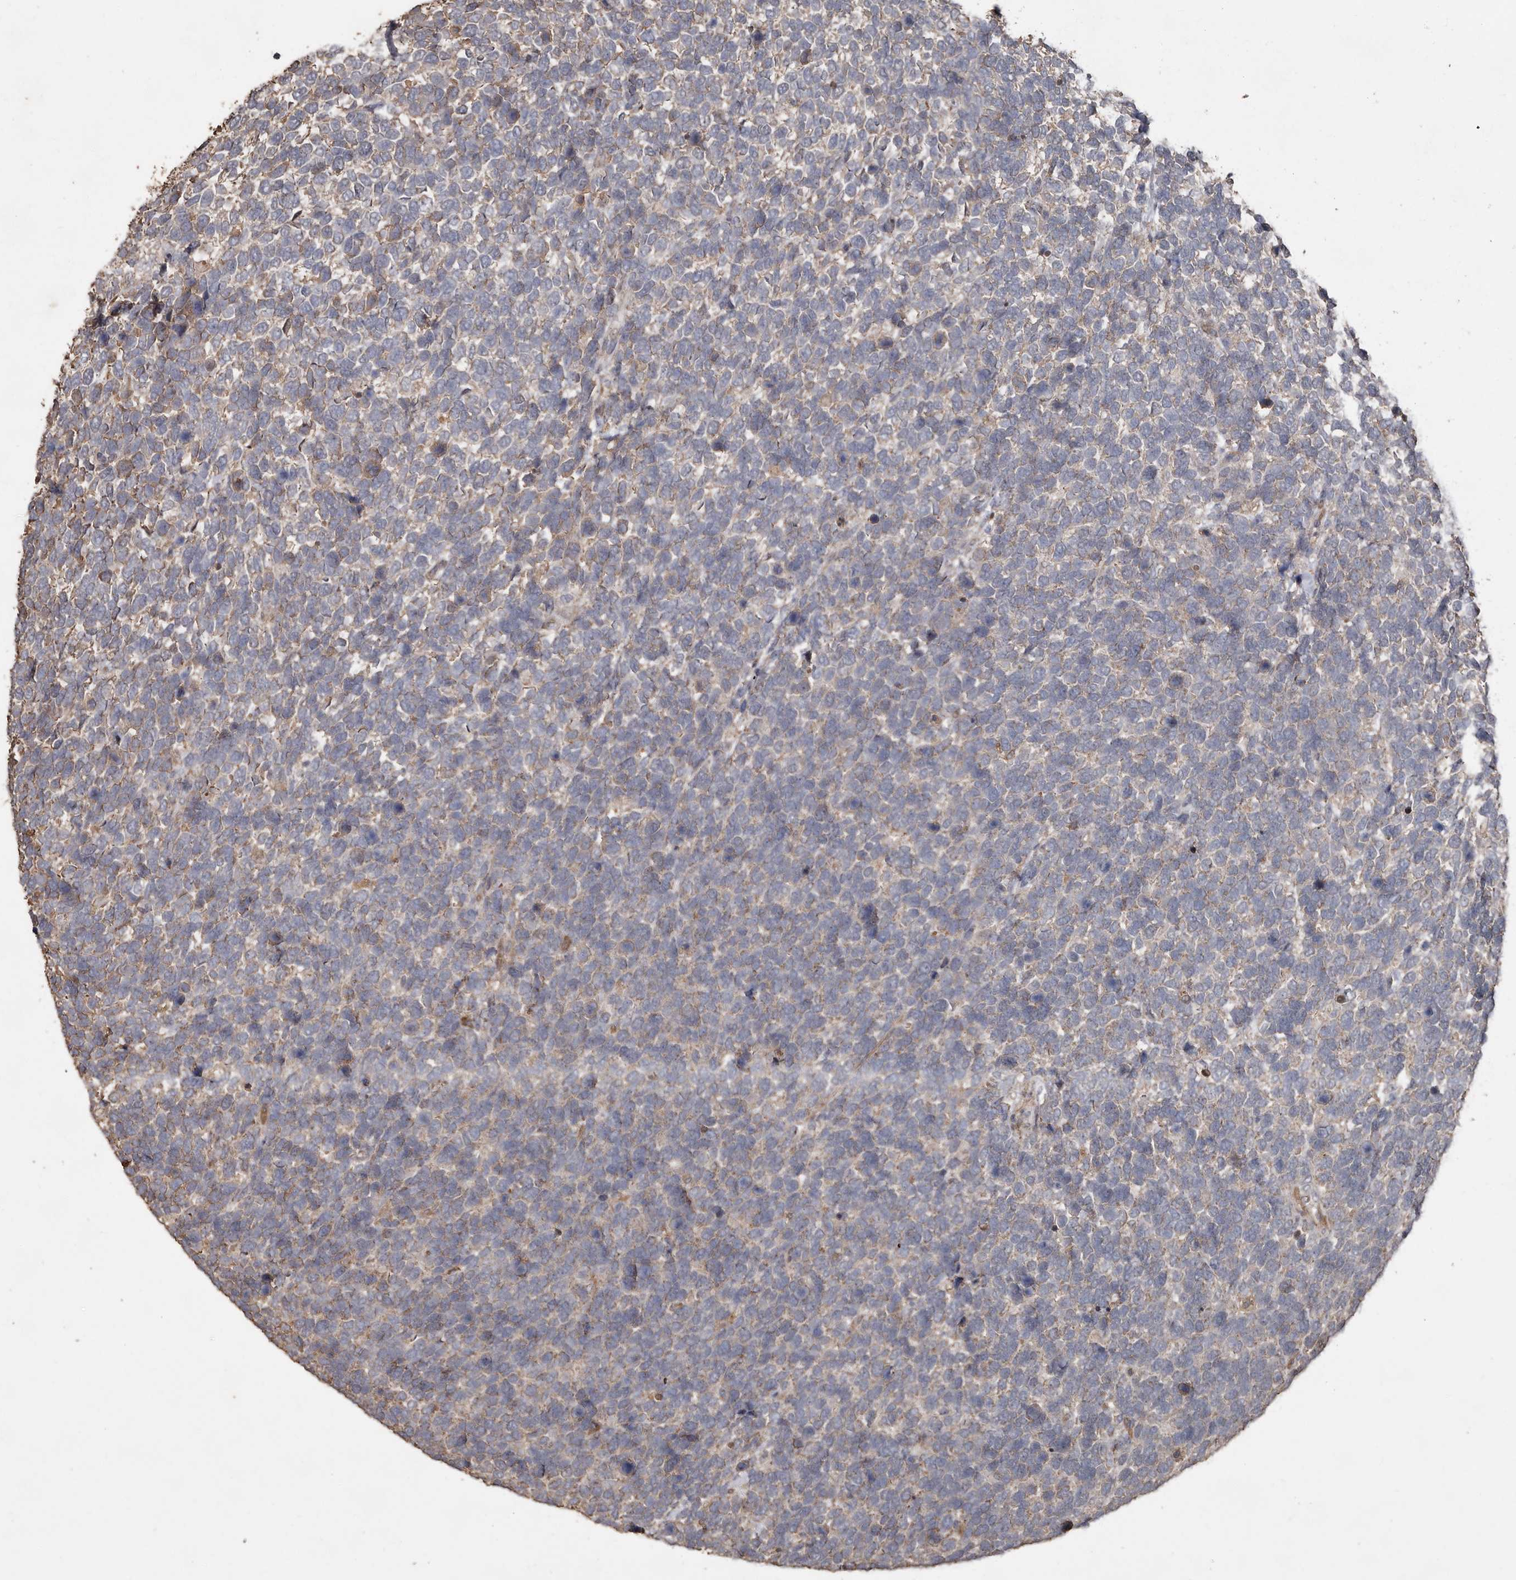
{"staining": {"intensity": "weak", "quantity": "<25%", "location": "cytoplasmic/membranous"}, "tissue": "urothelial cancer", "cell_type": "Tumor cells", "image_type": "cancer", "snomed": [{"axis": "morphology", "description": "Urothelial carcinoma, High grade"}, {"axis": "topography", "description": "Urinary bladder"}], "caption": "A photomicrograph of urothelial cancer stained for a protein shows no brown staining in tumor cells.", "gene": "RANBP17", "patient": {"sex": "female", "age": 82}}